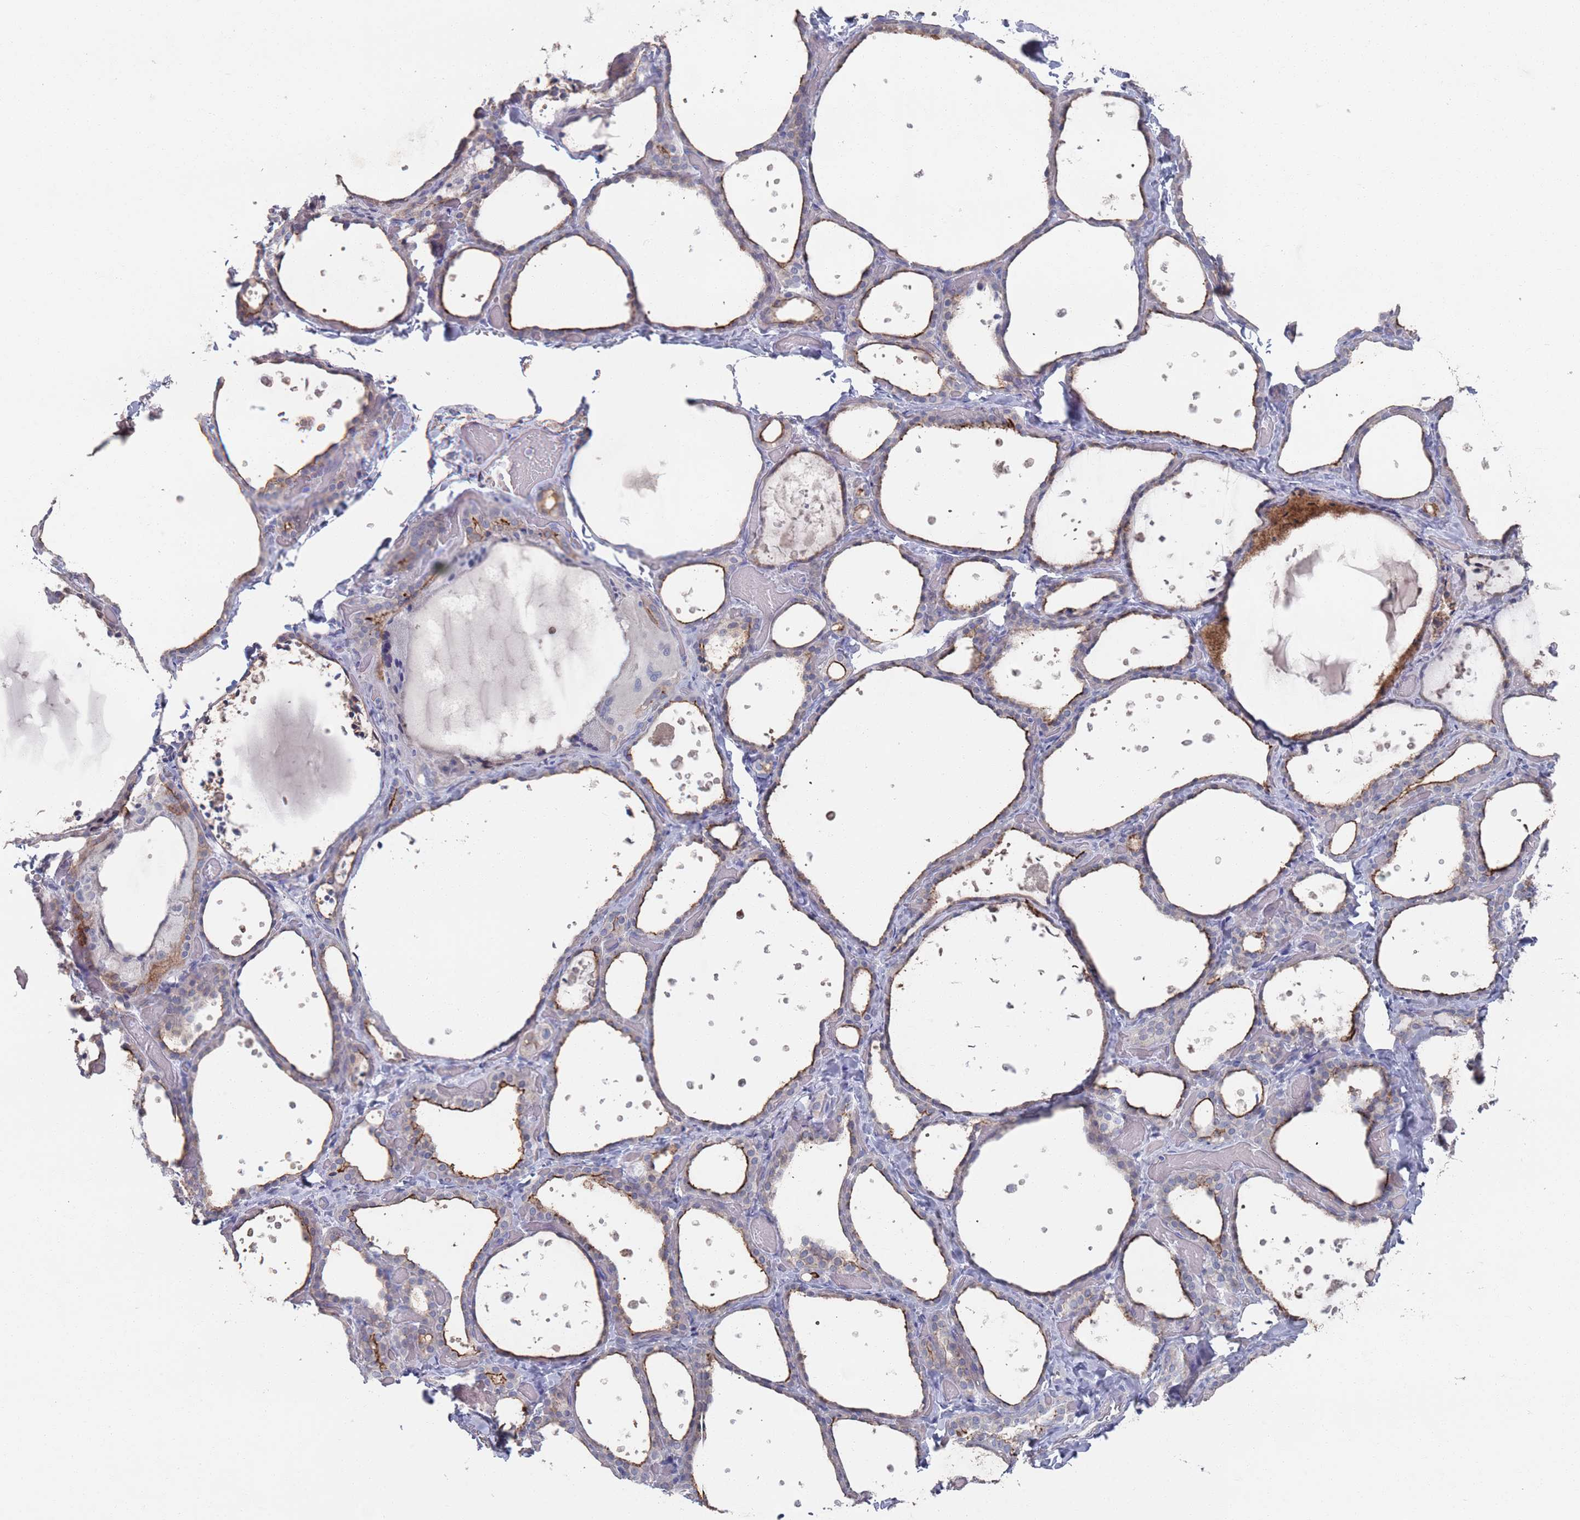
{"staining": {"intensity": "moderate", "quantity": "25%-75%", "location": "cytoplasmic/membranous"}, "tissue": "thyroid gland", "cell_type": "Glandular cells", "image_type": "normal", "snomed": [{"axis": "morphology", "description": "Normal tissue, NOS"}, {"axis": "topography", "description": "Thyroid gland"}], "caption": "Thyroid gland stained for a protein (brown) exhibits moderate cytoplasmic/membranous positive staining in approximately 25%-75% of glandular cells.", "gene": "PROM2", "patient": {"sex": "female", "age": 44}}